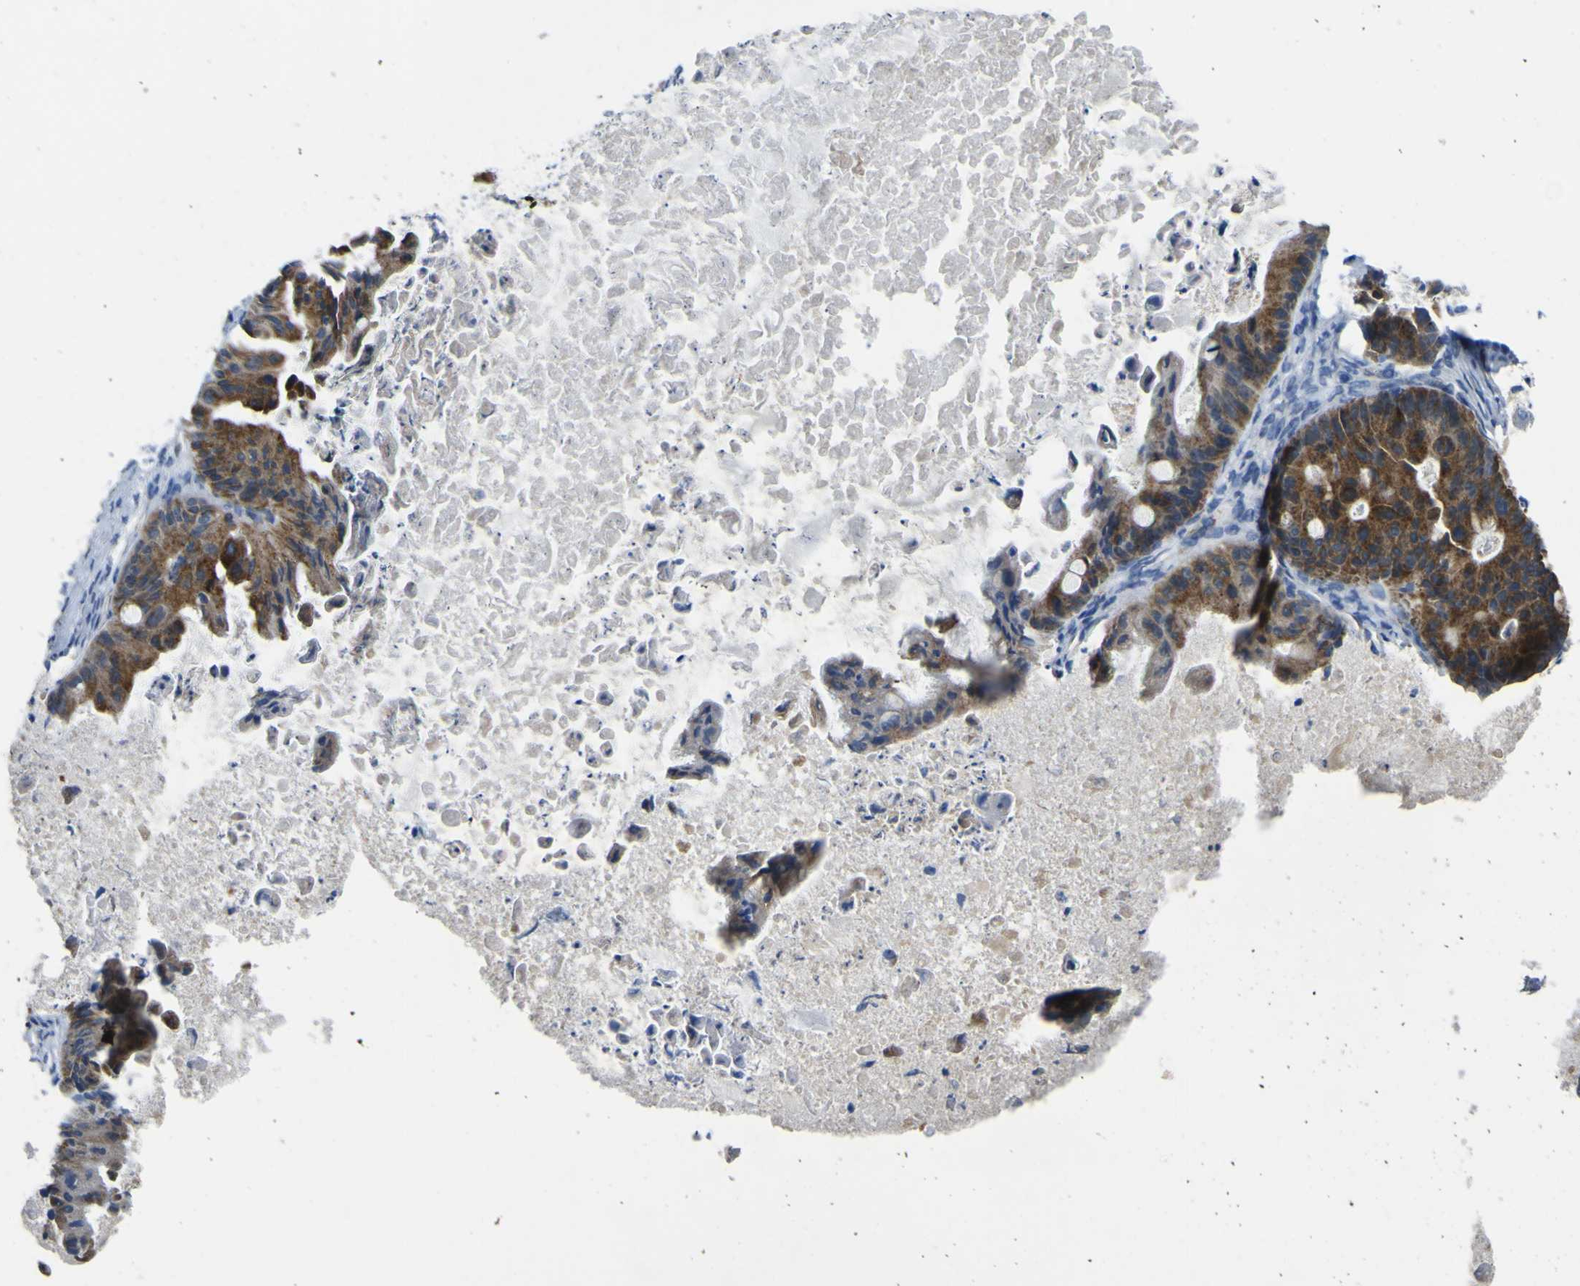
{"staining": {"intensity": "moderate", "quantity": ">75%", "location": "cytoplasmic/membranous"}, "tissue": "ovarian cancer", "cell_type": "Tumor cells", "image_type": "cancer", "snomed": [{"axis": "morphology", "description": "Cystadenocarcinoma, mucinous, NOS"}, {"axis": "topography", "description": "Ovary"}], "caption": "Ovarian mucinous cystadenocarcinoma tissue exhibits moderate cytoplasmic/membranous positivity in about >75% of tumor cells, visualized by immunohistochemistry.", "gene": "ALDH18A1", "patient": {"sex": "female", "age": 37}}